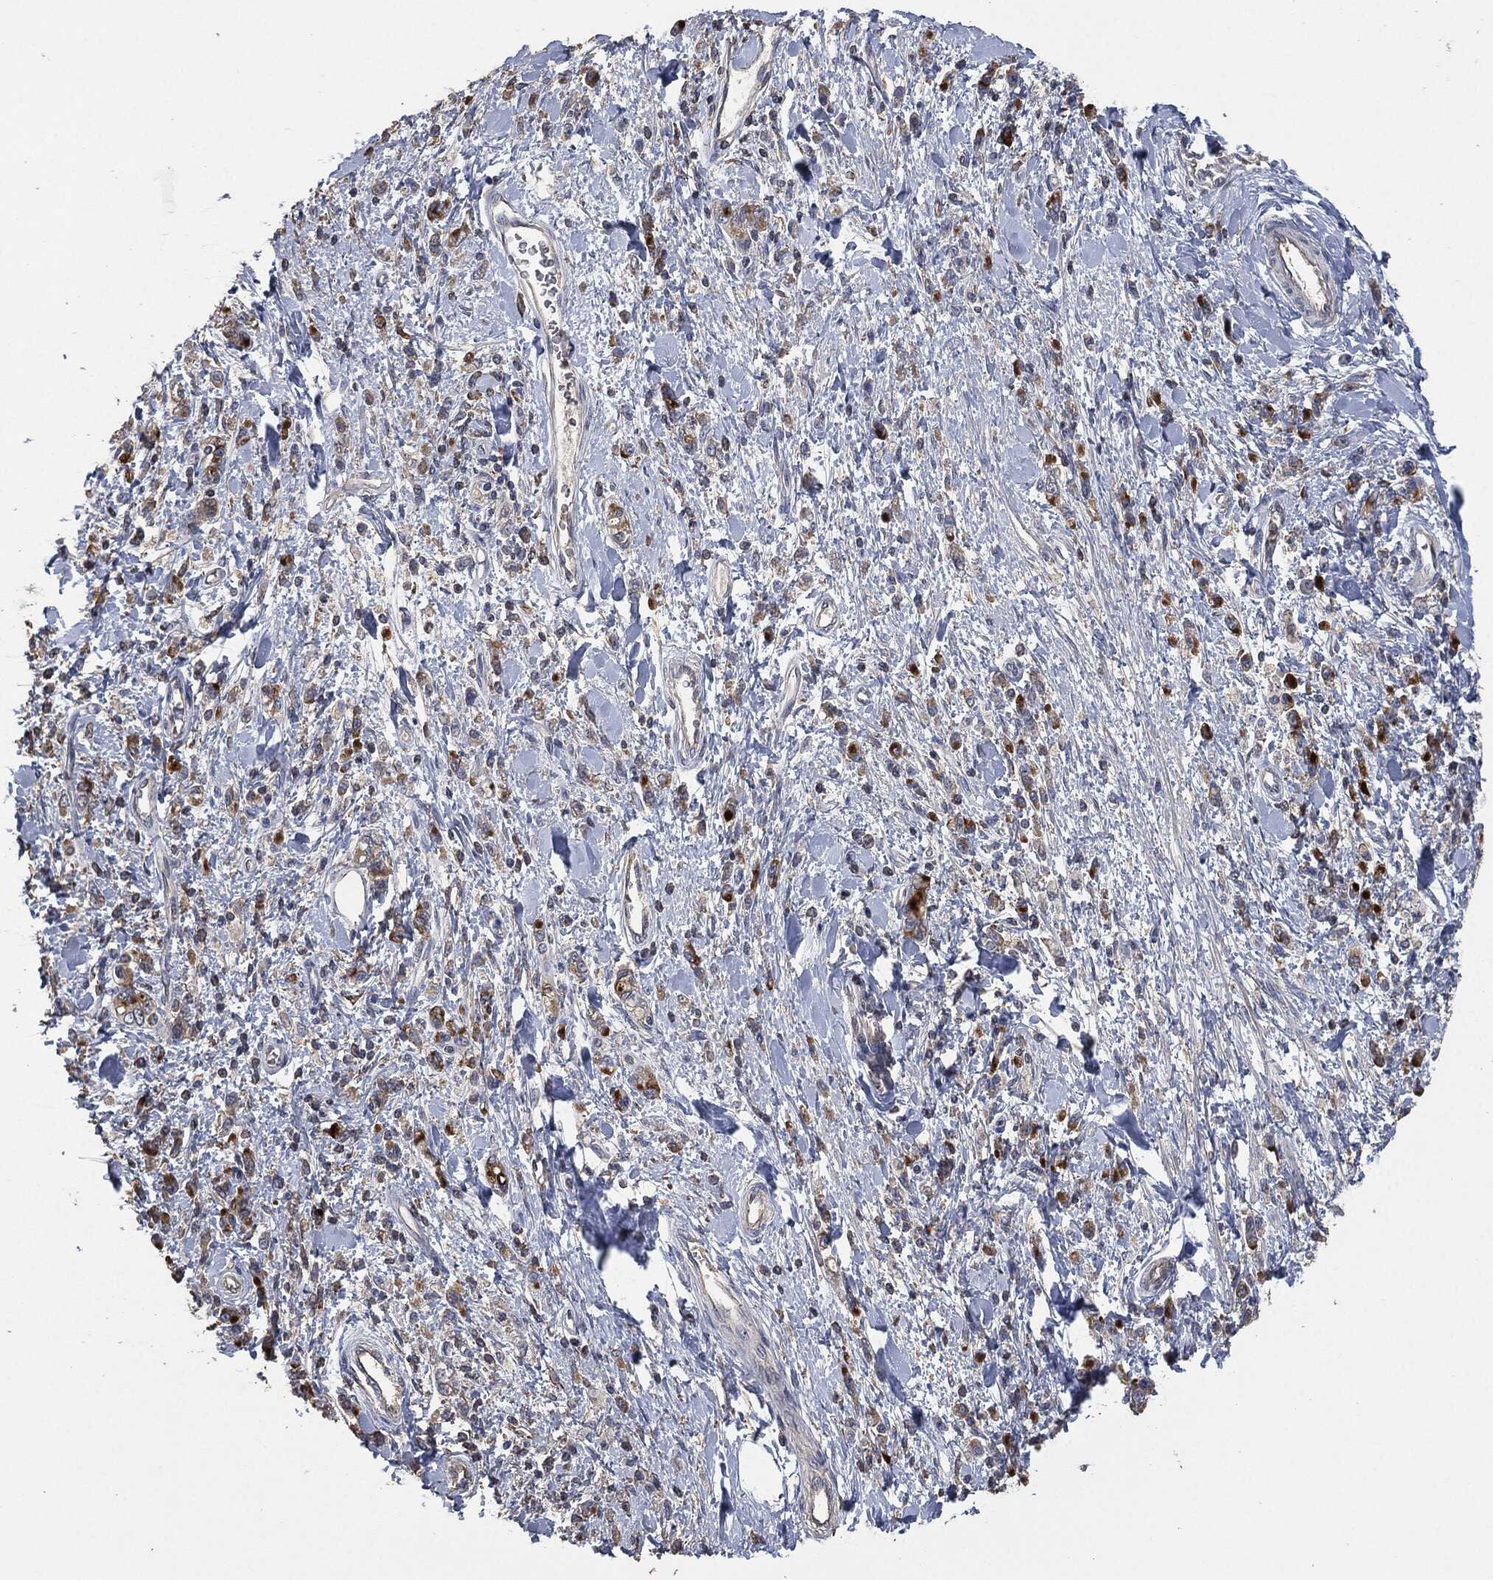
{"staining": {"intensity": "strong", "quantity": "<25%", "location": "cytoplasmic/membranous"}, "tissue": "stomach cancer", "cell_type": "Tumor cells", "image_type": "cancer", "snomed": [{"axis": "morphology", "description": "Adenocarcinoma, NOS"}, {"axis": "topography", "description": "Stomach"}], "caption": "Protein expression analysis of stomach adenocarcinoma exhibits strong cytoplasmic/membranous positivity in approximately <25% of tumor cells. The protein is shown in brown color, while the nuclei are stained blue.", "gene": "MSLN", "patient": {"sex": "male", "age": 77}}